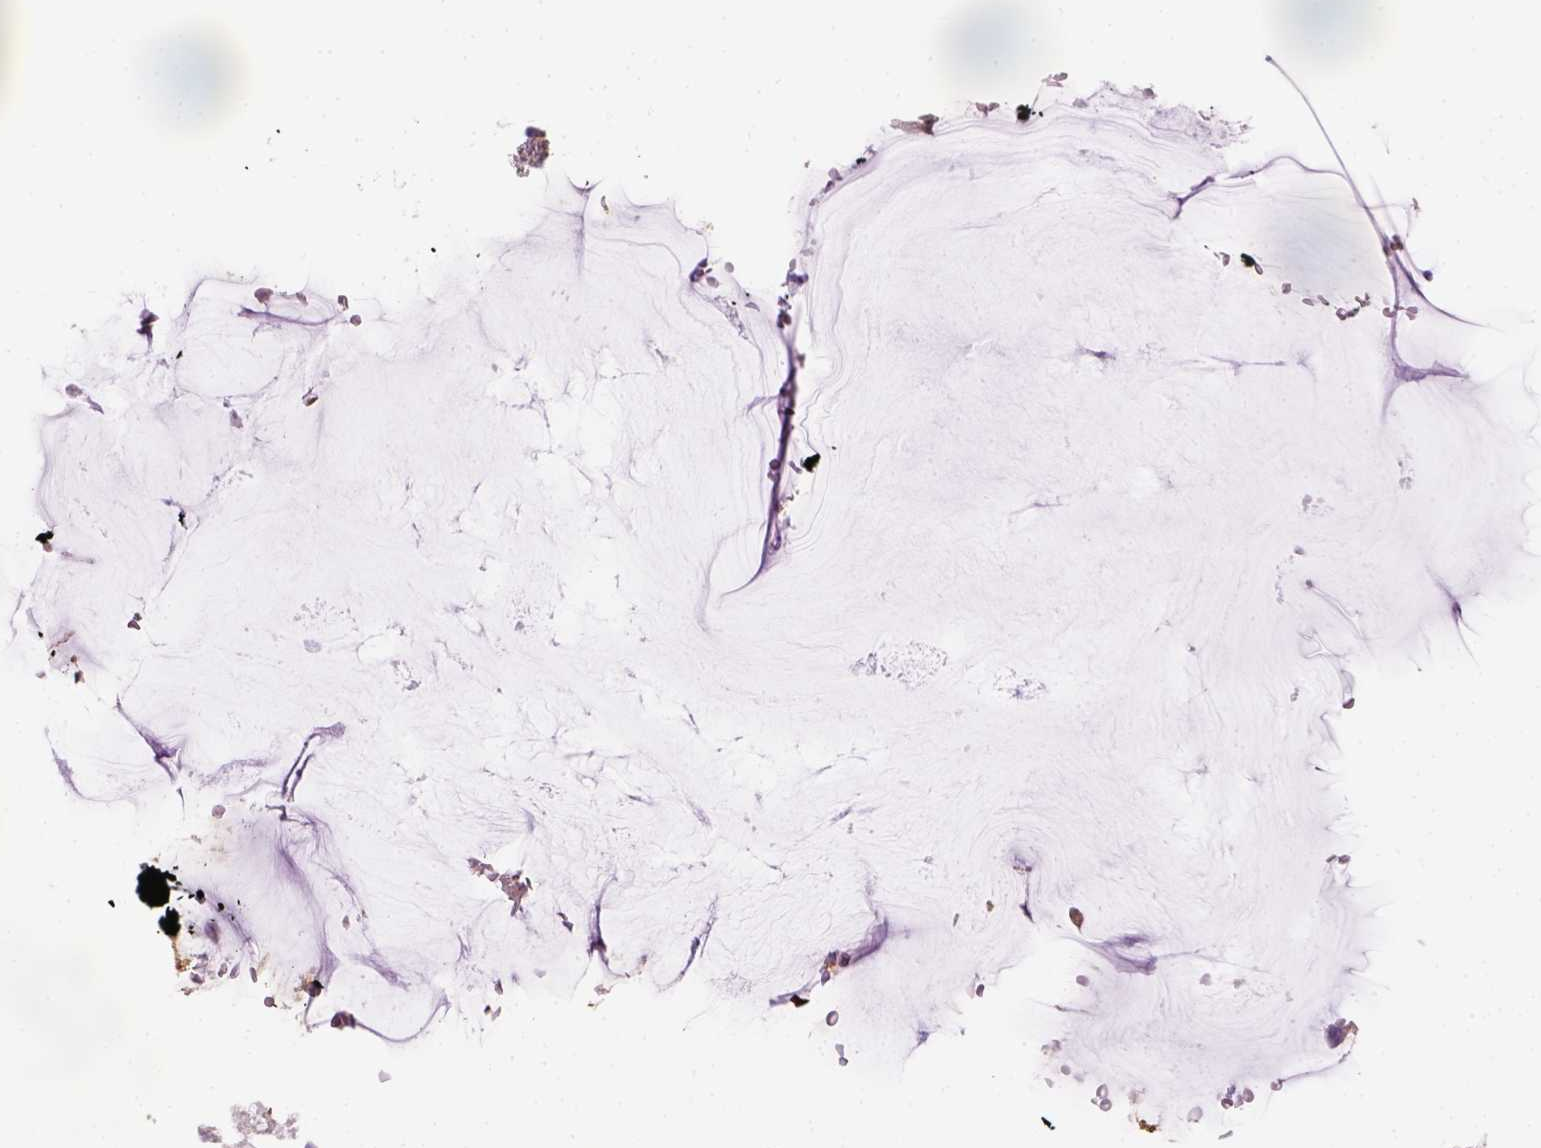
{"staining": {"intensity": "moderate", "quantity": ">75%", "location": "cytoplasmic/membranous"}, "tissue": "gallbladder", "cell_type": "Glandular cells", "image_type": "normal", "snomed": [{"axis": "morphology", "description": "Normal tissue, NOS"}, {"axis": "topography", "description": "Gallbladder"}], "caption": "Protein staining by immunohistochemistry (IHC) displays moderate cytoplasmic/membranous expression in about >75% of glandular cells in benign gallbladder. (DAB = brown stain, brightfield microscopy at high magnification).", "gene": "CACNB1", "patient": {"sex": "female", "age": 63}}